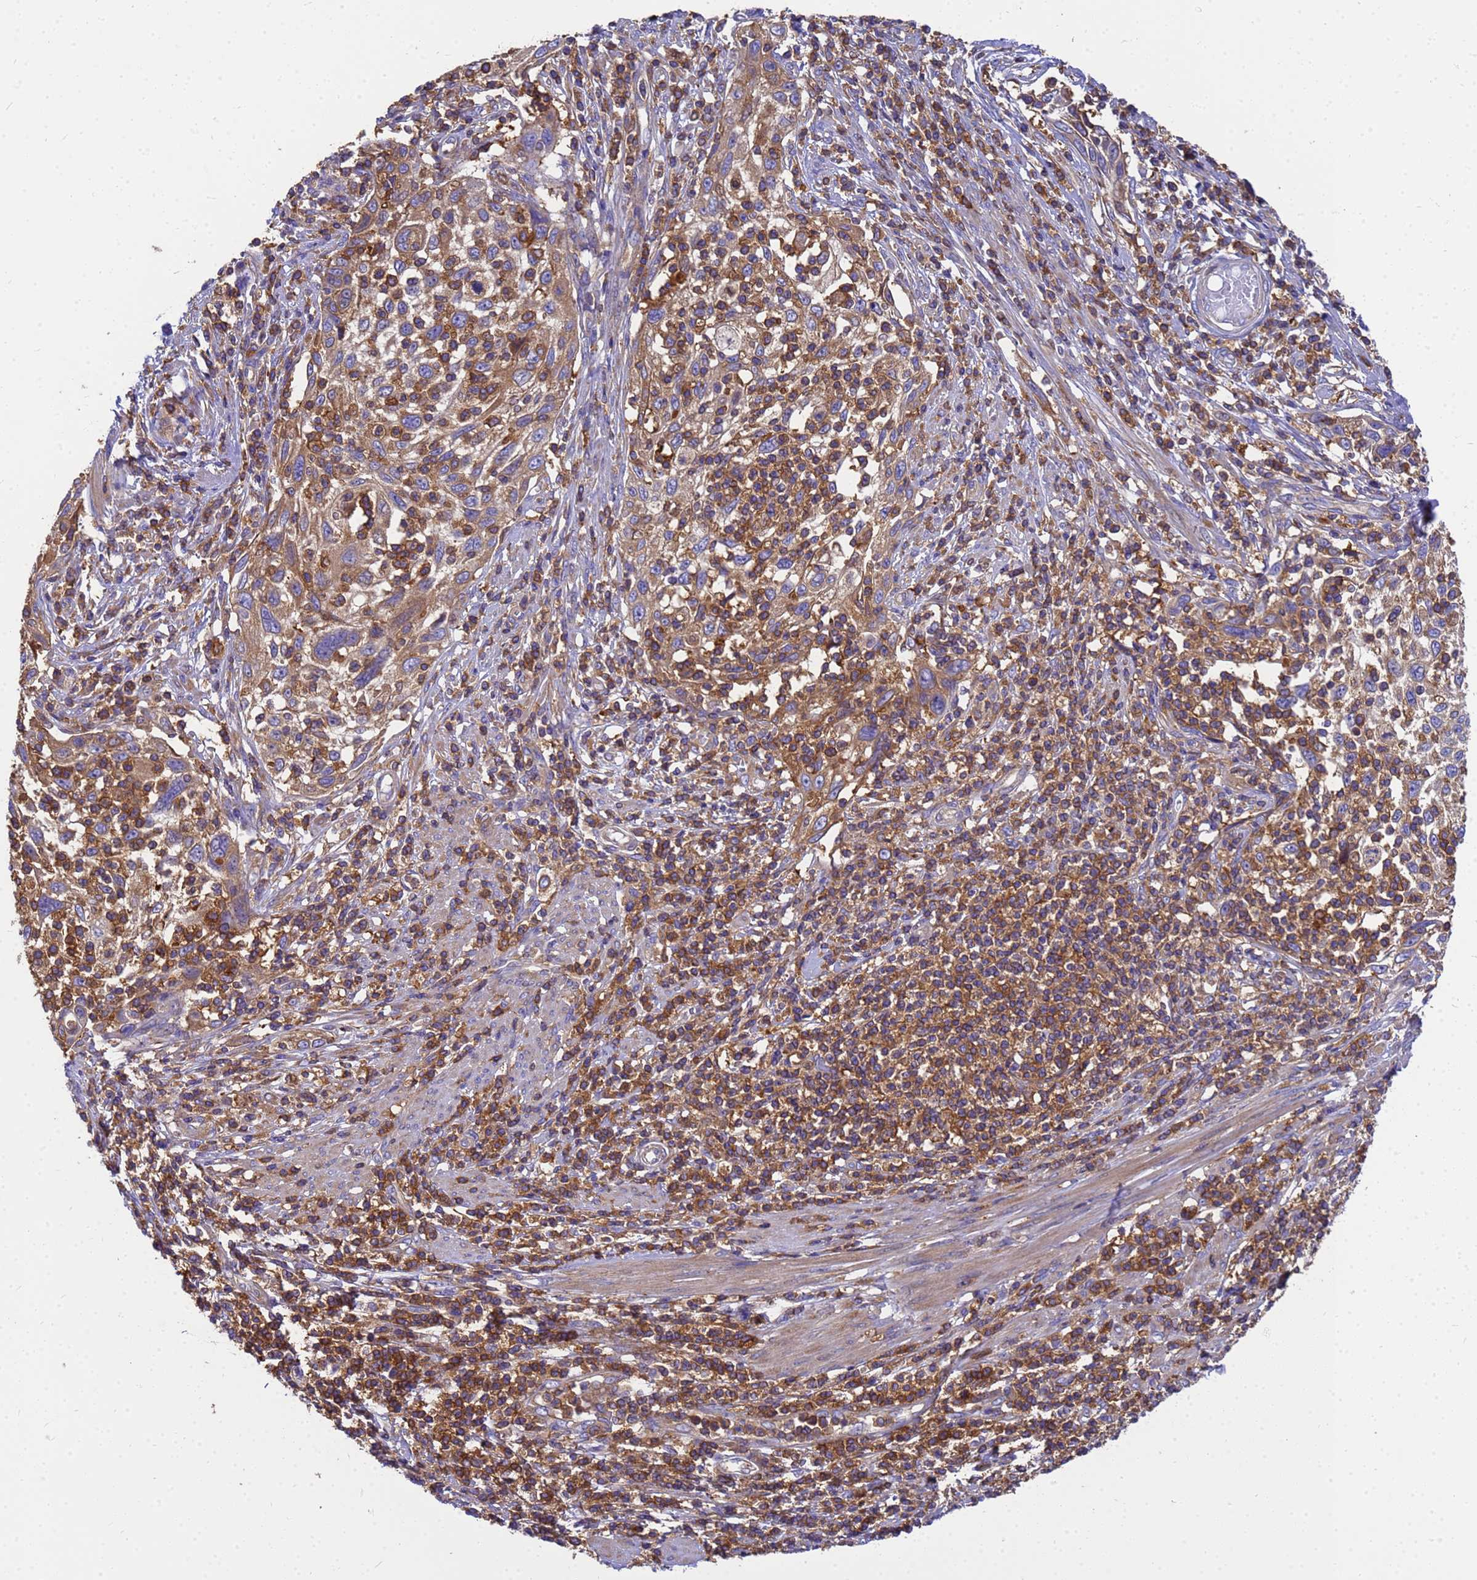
{"staining": {"intensity": "moderate", "quantity": ">75%", "location": "cytoplasmic/membranous"}, "tissue": "cervical cancer", "cell_type": "Tumor cells", "image_type": "cancer", "snomed": [{"axis": "morphology", "description": "Squamous cell carcinoma, NOS"}, {"axis": "topography", "description": "Cervix"}], "caption": "IHC (DAB (3,3'-diaminobenzidine)) staining of squamous cell carcinoma (cervical) shows moderate cytoplasmic/membranous protein expression in about >75% of tumor cells.", "gene": "ZNF235", "patient": {"sex": "female", "age": 70}}